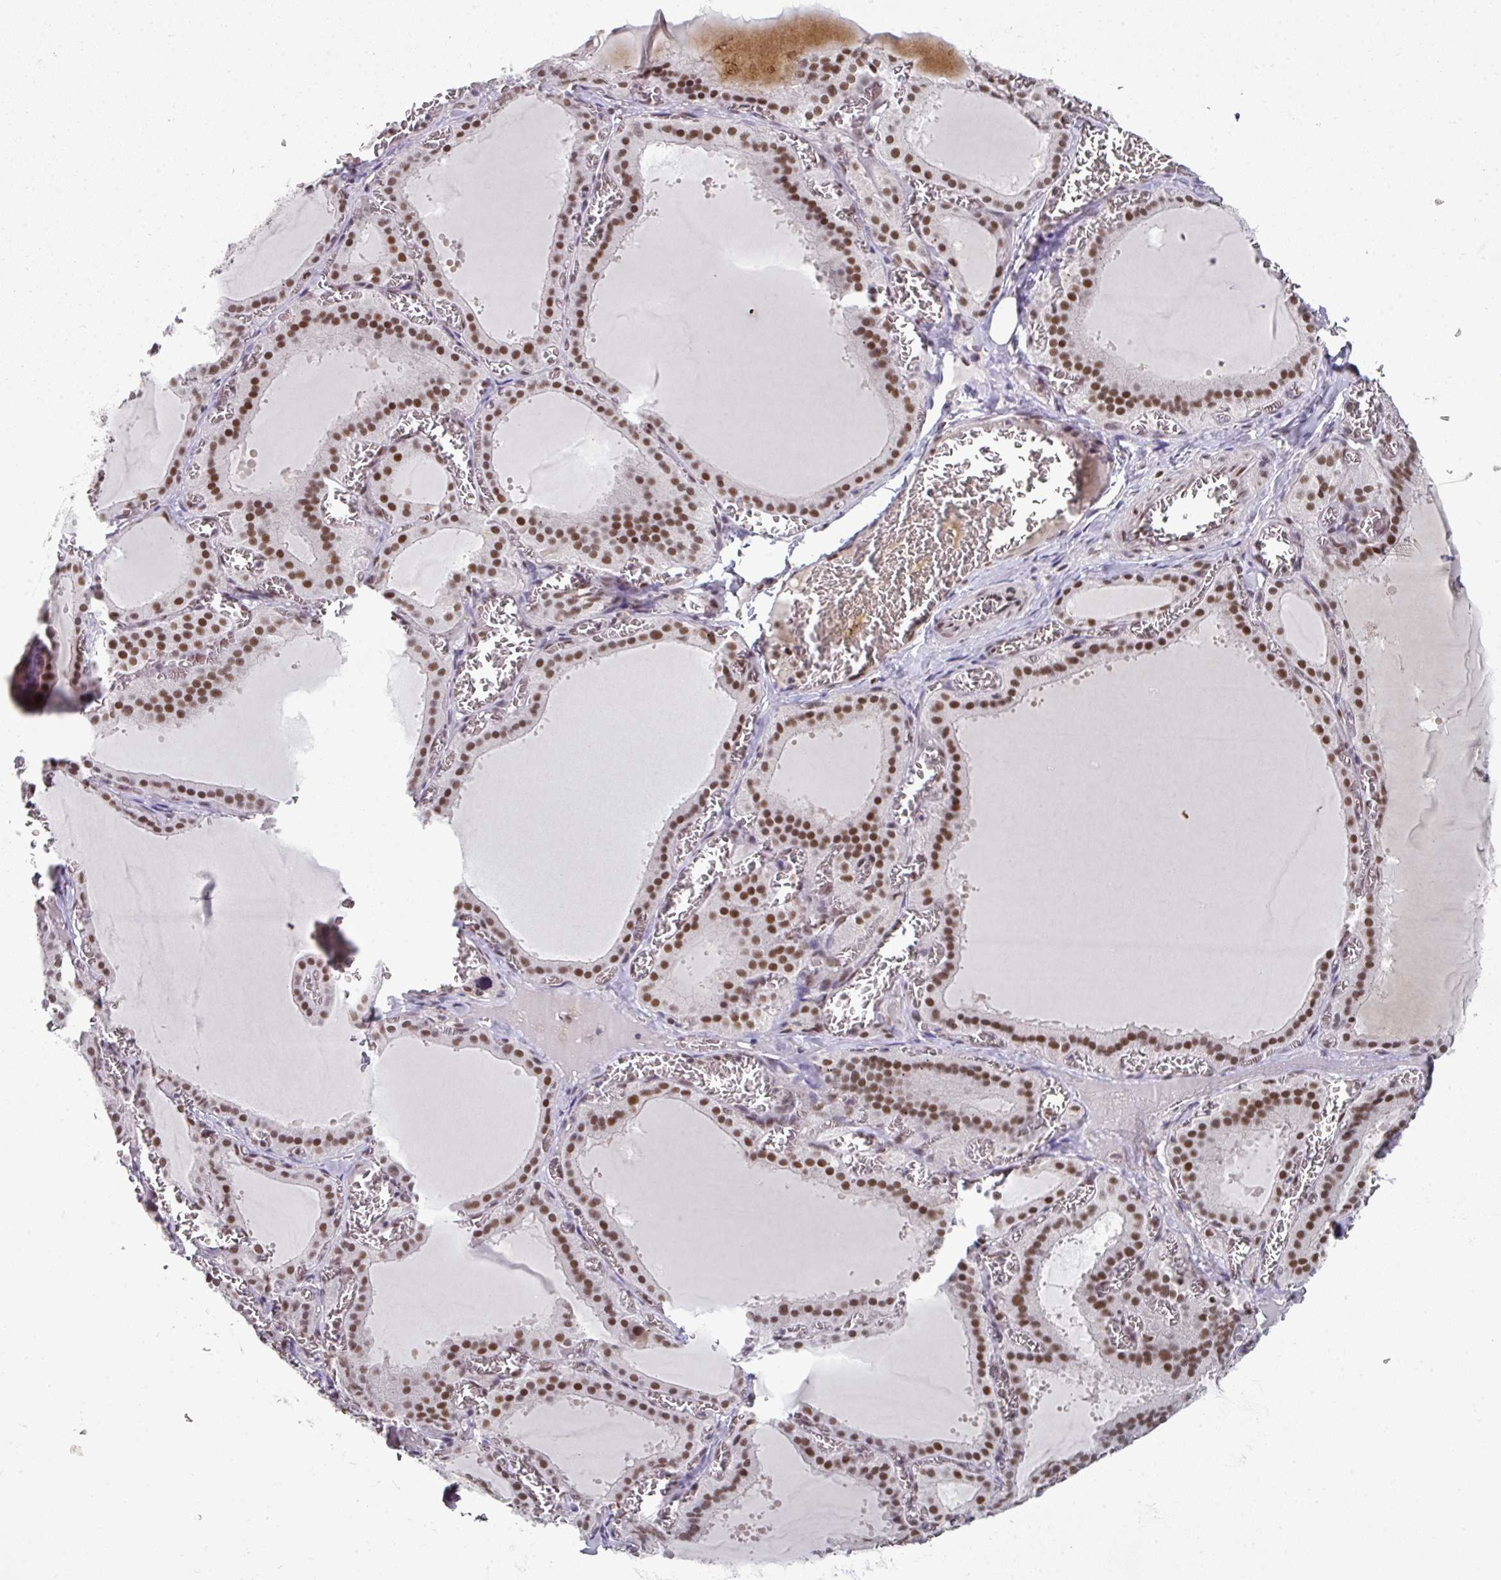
{"staining": {"intensity": "moderate", "quantity": ">75%", "location": "nuclear"}, "tissue": "thyroid gland", "cell_type": "Glandular cells", "image_type": "normal", "snomed": [{"axis": "morphology", "description": "Normal tissue, NOS"}, {"axis": "topography", "description": "Thyroid gland"}], "caption": "Normal thyroid gland was stained to show a protein in brown. There is medium levels of moderate nuclear expression in about >75% of glandular cells. The protein is stained brown, and the nuclei are stained in blue (DAB IHC with brightfield microscopy, high magnification).", "gene": "ENSG00000283782", "patient": {"sex": "female", "age": 30}}